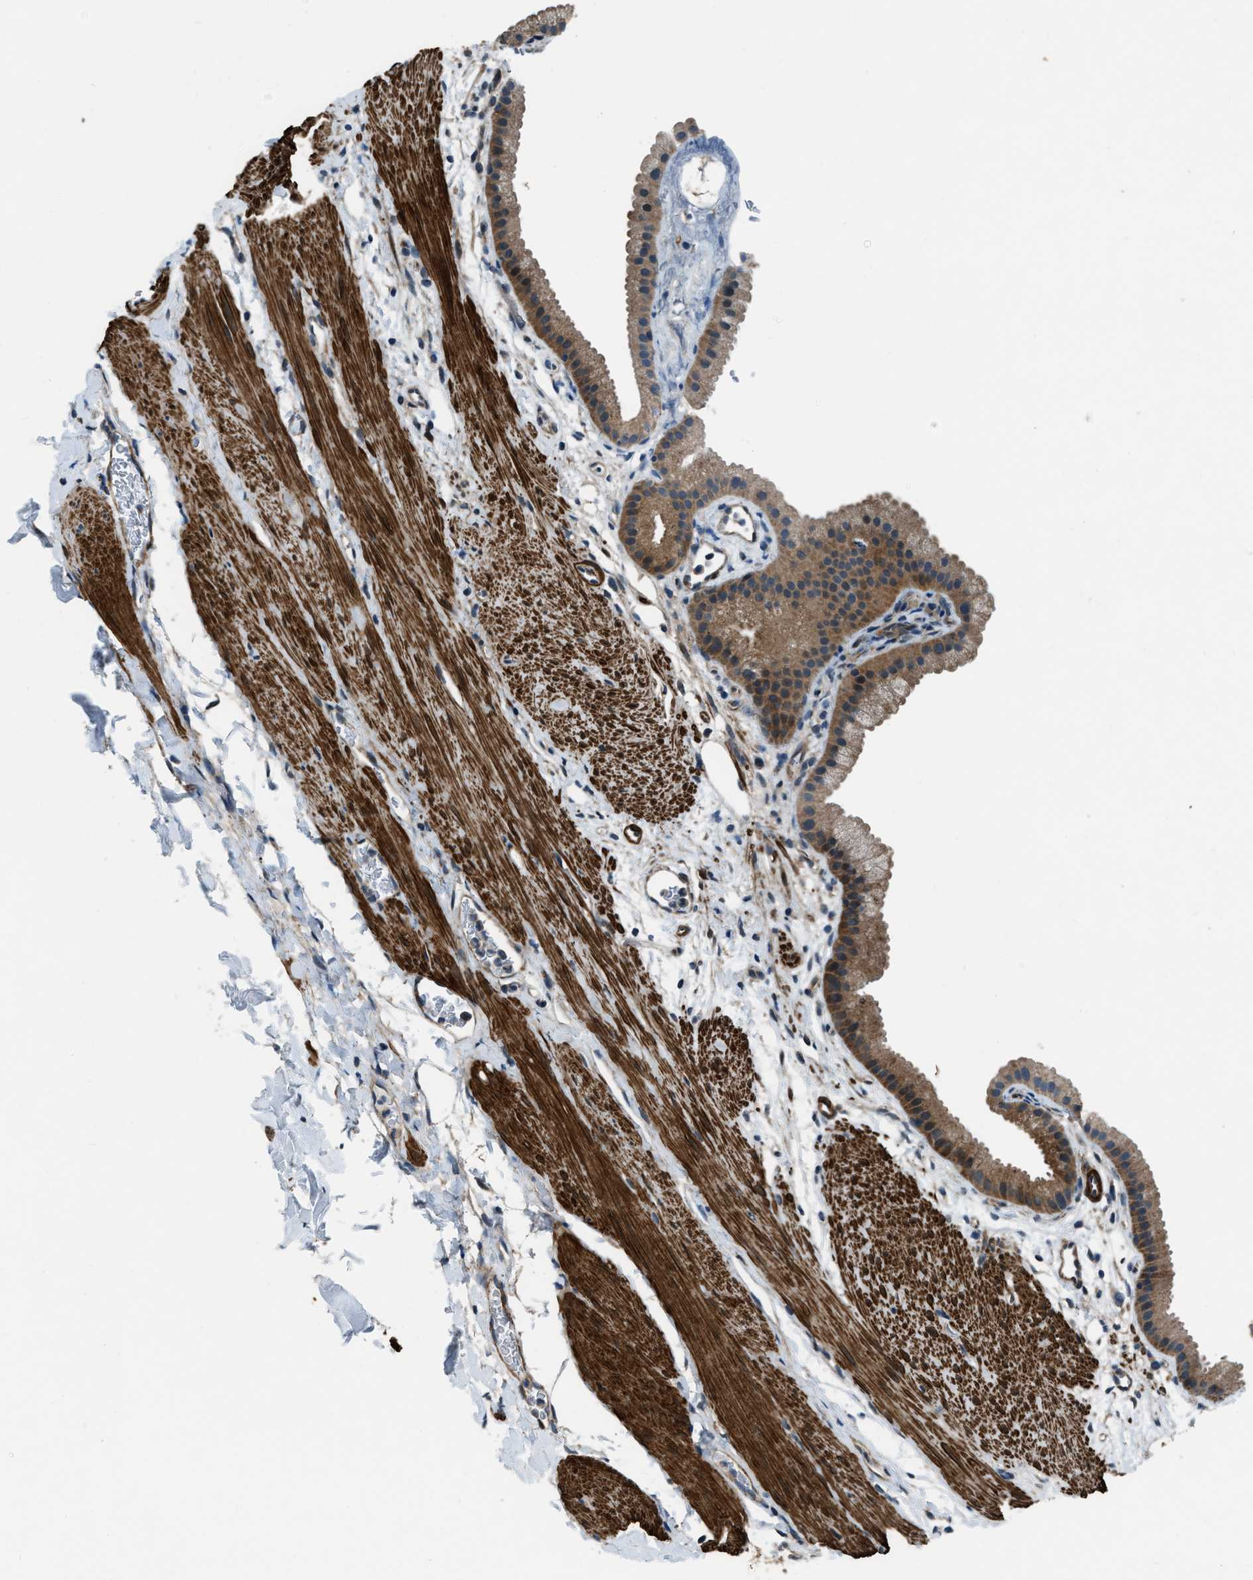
{"staining": {"intensity": "moderate", "quantity": ">75%", "location": "cytoplasmic/membranous"}, "tissue": "gallbladder", "cell_type": "Glandular cells", "image_type": "normal", "snomed": [{"axis": "morphology", "description": "Normal tissue, NOS"}, {"axis": "topography", "description": "Gallbladder"}], "caption": "About >75% of glandular cells in unremarkable gallbladder reveal moderate cytoplasmic/membranous protein positivity as visualized by brown immunohistochemical staining.", "gene": "NUDCD3", "patient": {"sex": "female", "age": 64}}